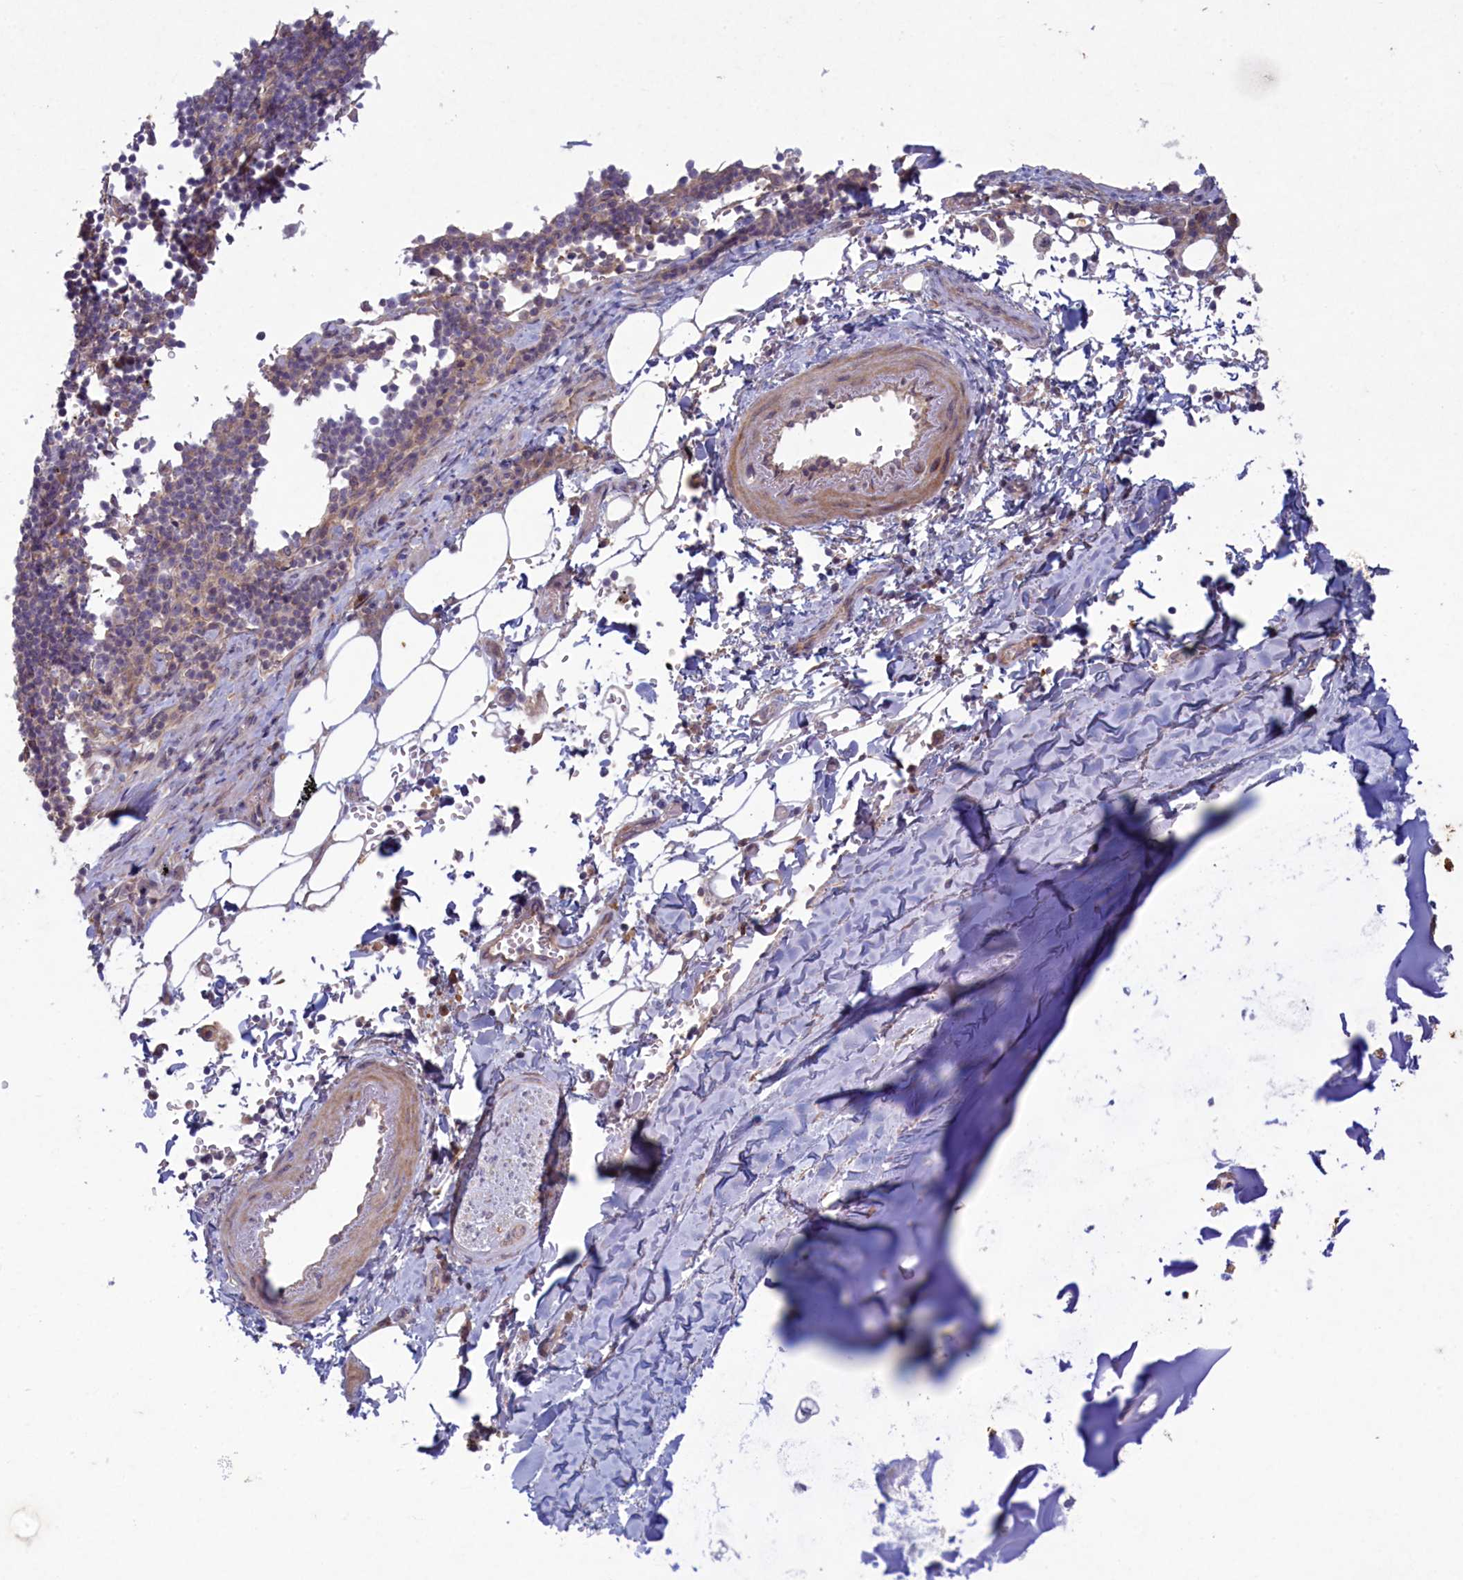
{"staining": {"intensity": "weak", "quantity": "25%-75%", "location": "cytoplasmic/membranous"}, "tissue": "adipose tissue", "cell_type": "Adipocytes", "image_type": "normal", "snomed": [{"axis": "morphology", "description": "Normal tissue, NOS"}, {"axis": "topography", "description": "Lymph node"}, {"axis": "topography", "description": "Cartilage tissue"}, {"axis": "topography", "description": "Bronchus"}], "caption": "IHC (DAB) staining of unremarkable human adipose tissue demonstrates weak cytoplasmic/membranous protein staining in approximately 25%-75% of adipocytes.", "gene": "PLEKHG6", "patient": {"sex": "male", "age": 63}}